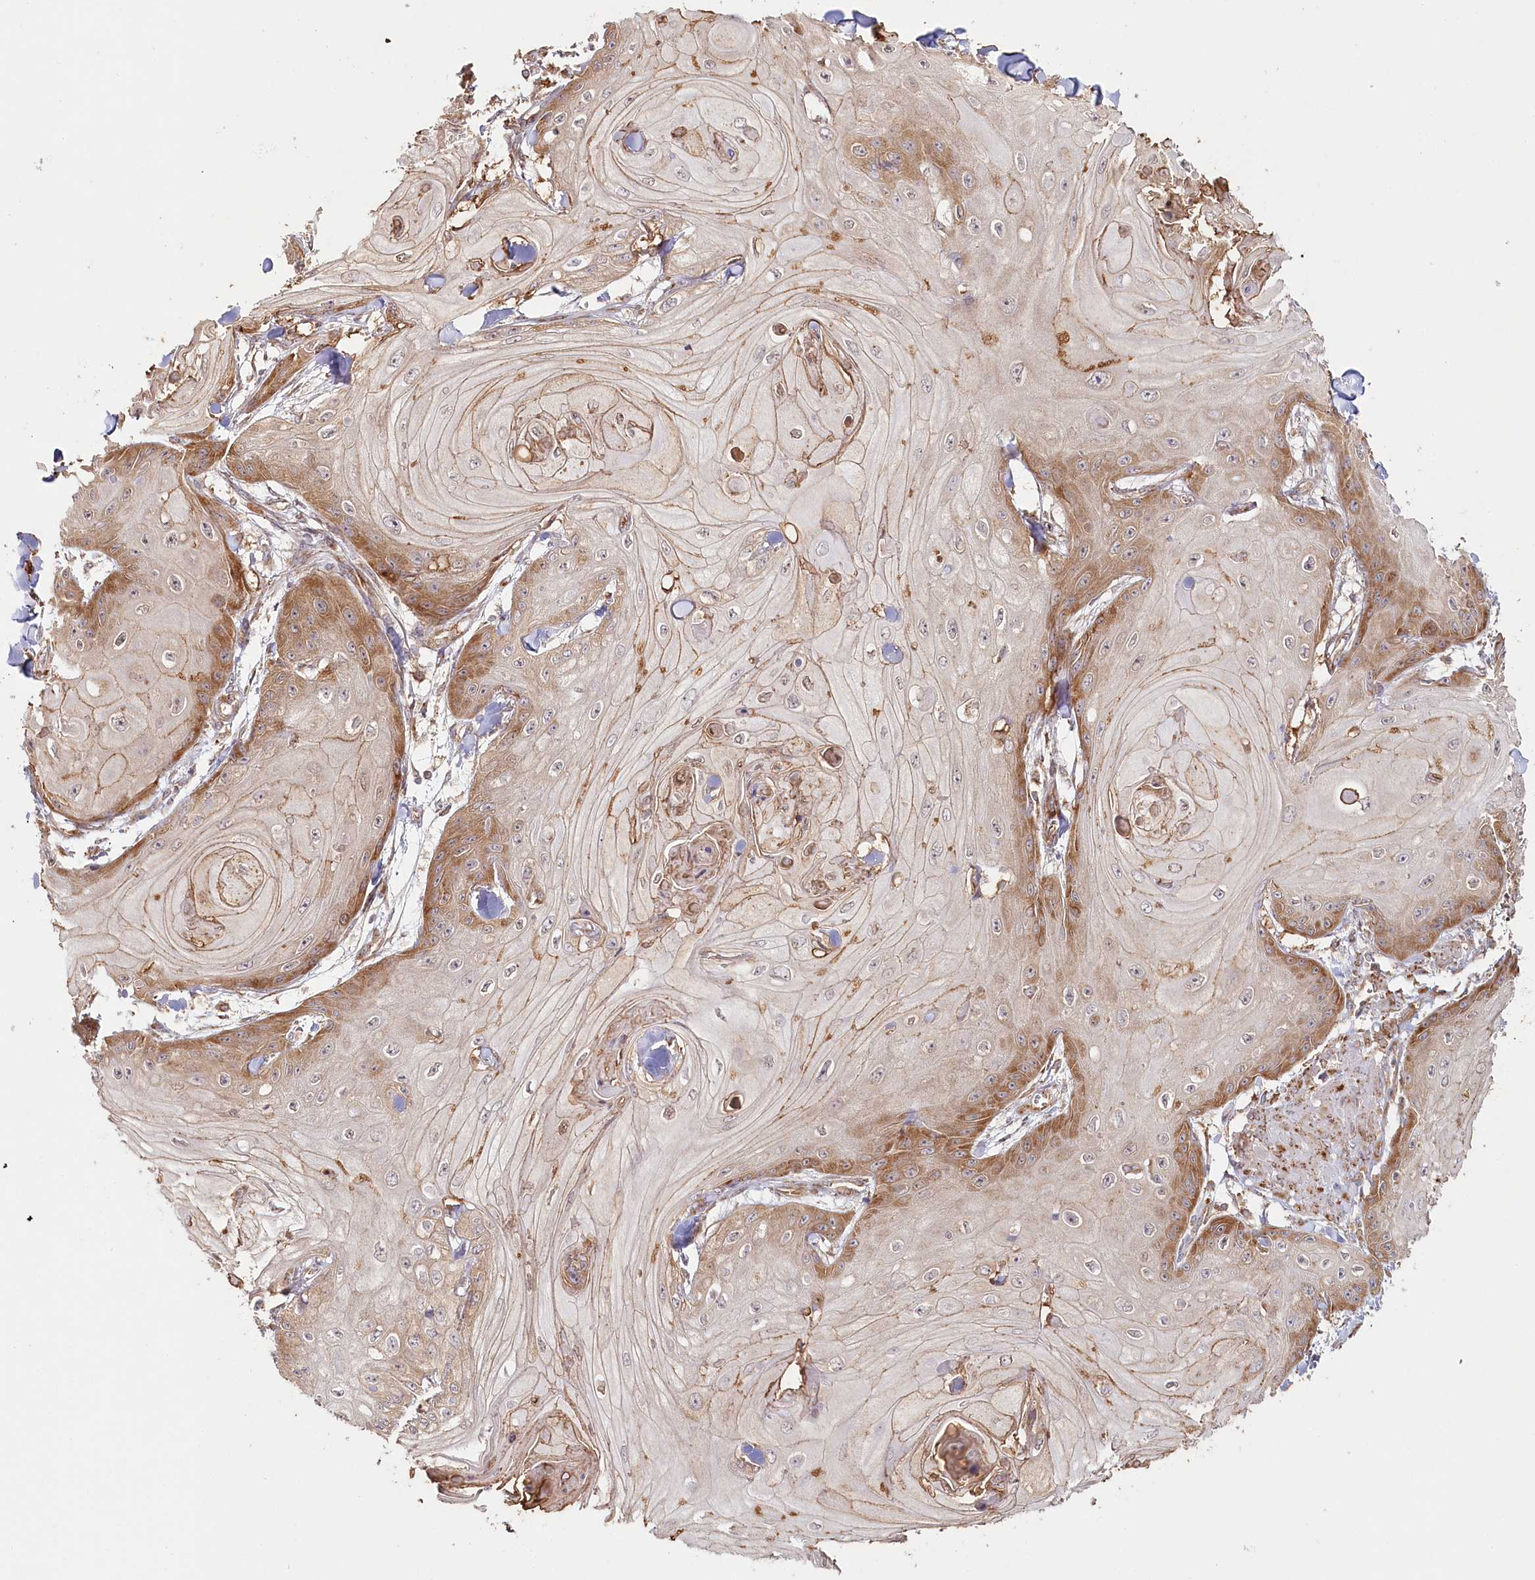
{"staining": {"intensity": "moderate", "quantity": "25%-75%", "location": "cytoplasmic/membranous"}, "tissue": "skin cancer", "cell_type": "Tumor cells", "image_type": "cancer", "snomed": [{"axis": "morphology", "description": "Squamous cell carcinoma, NOS"}, {"axis": "topography", "description": "Skin"}], "caption": "Immunohistochemistry of human skin cancer displays medium levels of moderate cytoplasmic/membranous positivity in about 25%-75% of tumor cells.", "gene": "OTUD4", "patient": {"sex": "male", "age": 74}}